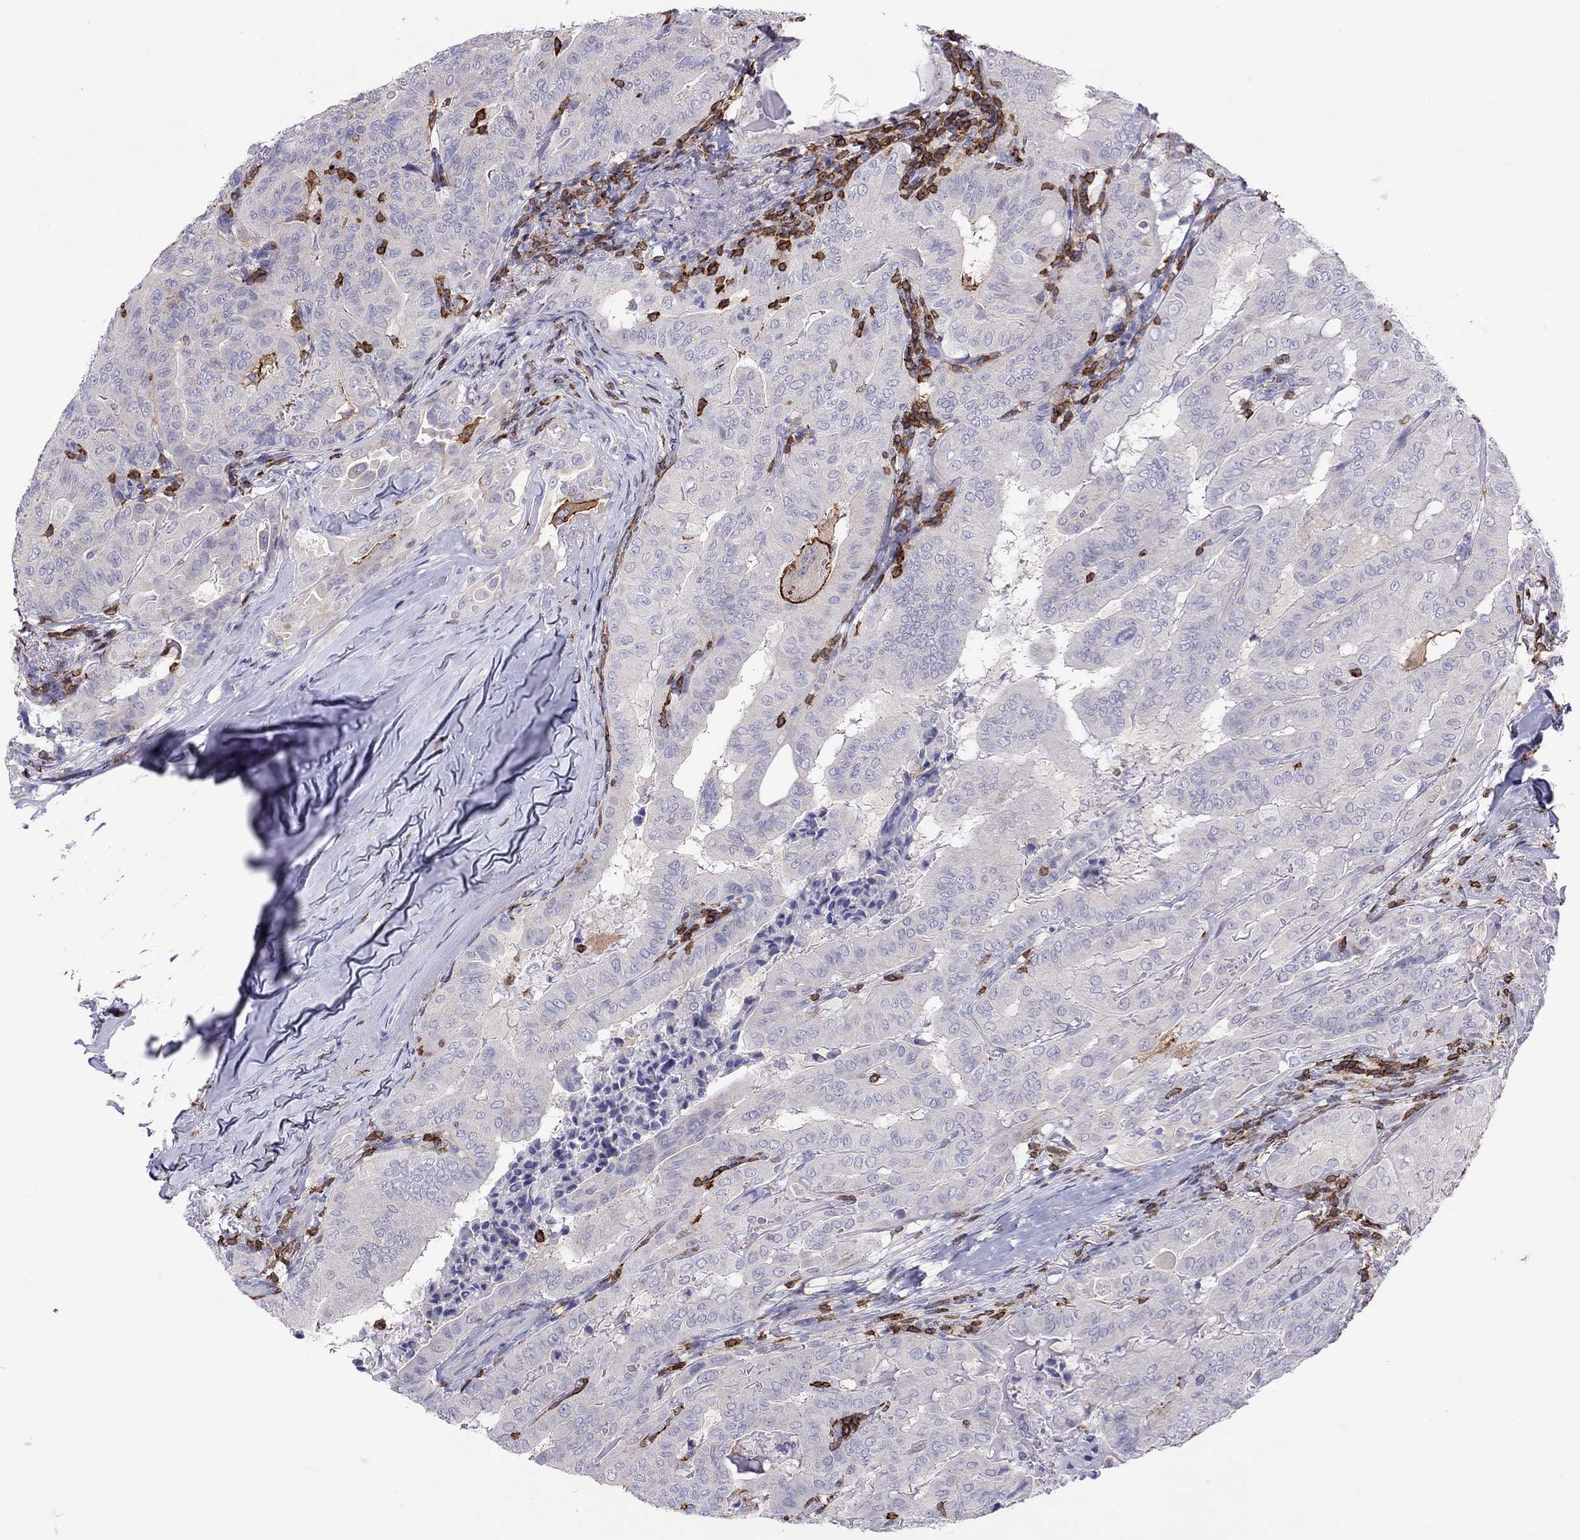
{"staining": {"intensity": "negative", "quantity": "none", "location": "none"}, "tissue": "thyroid cancer", "cell_type": "Tumor cells", "image_type": "cancer", "snomed": [{"axis": "morphology", "description": "Papillary adenocarcinoma, NOS"}, {"axis": "topography", "description": "Thyroid gland"}], "caption": "Immunohistochemistry (IHC) image of human thyroid cancer (papillary adenocarcinoma) stained for a protein (brown), which demonstrates no expression in tumor cells. (Brightfield microscopy of DAB immunohistochemistry at high magnification).", "gene": "MND1", "patient": {"sex": "female", "age": 68}}